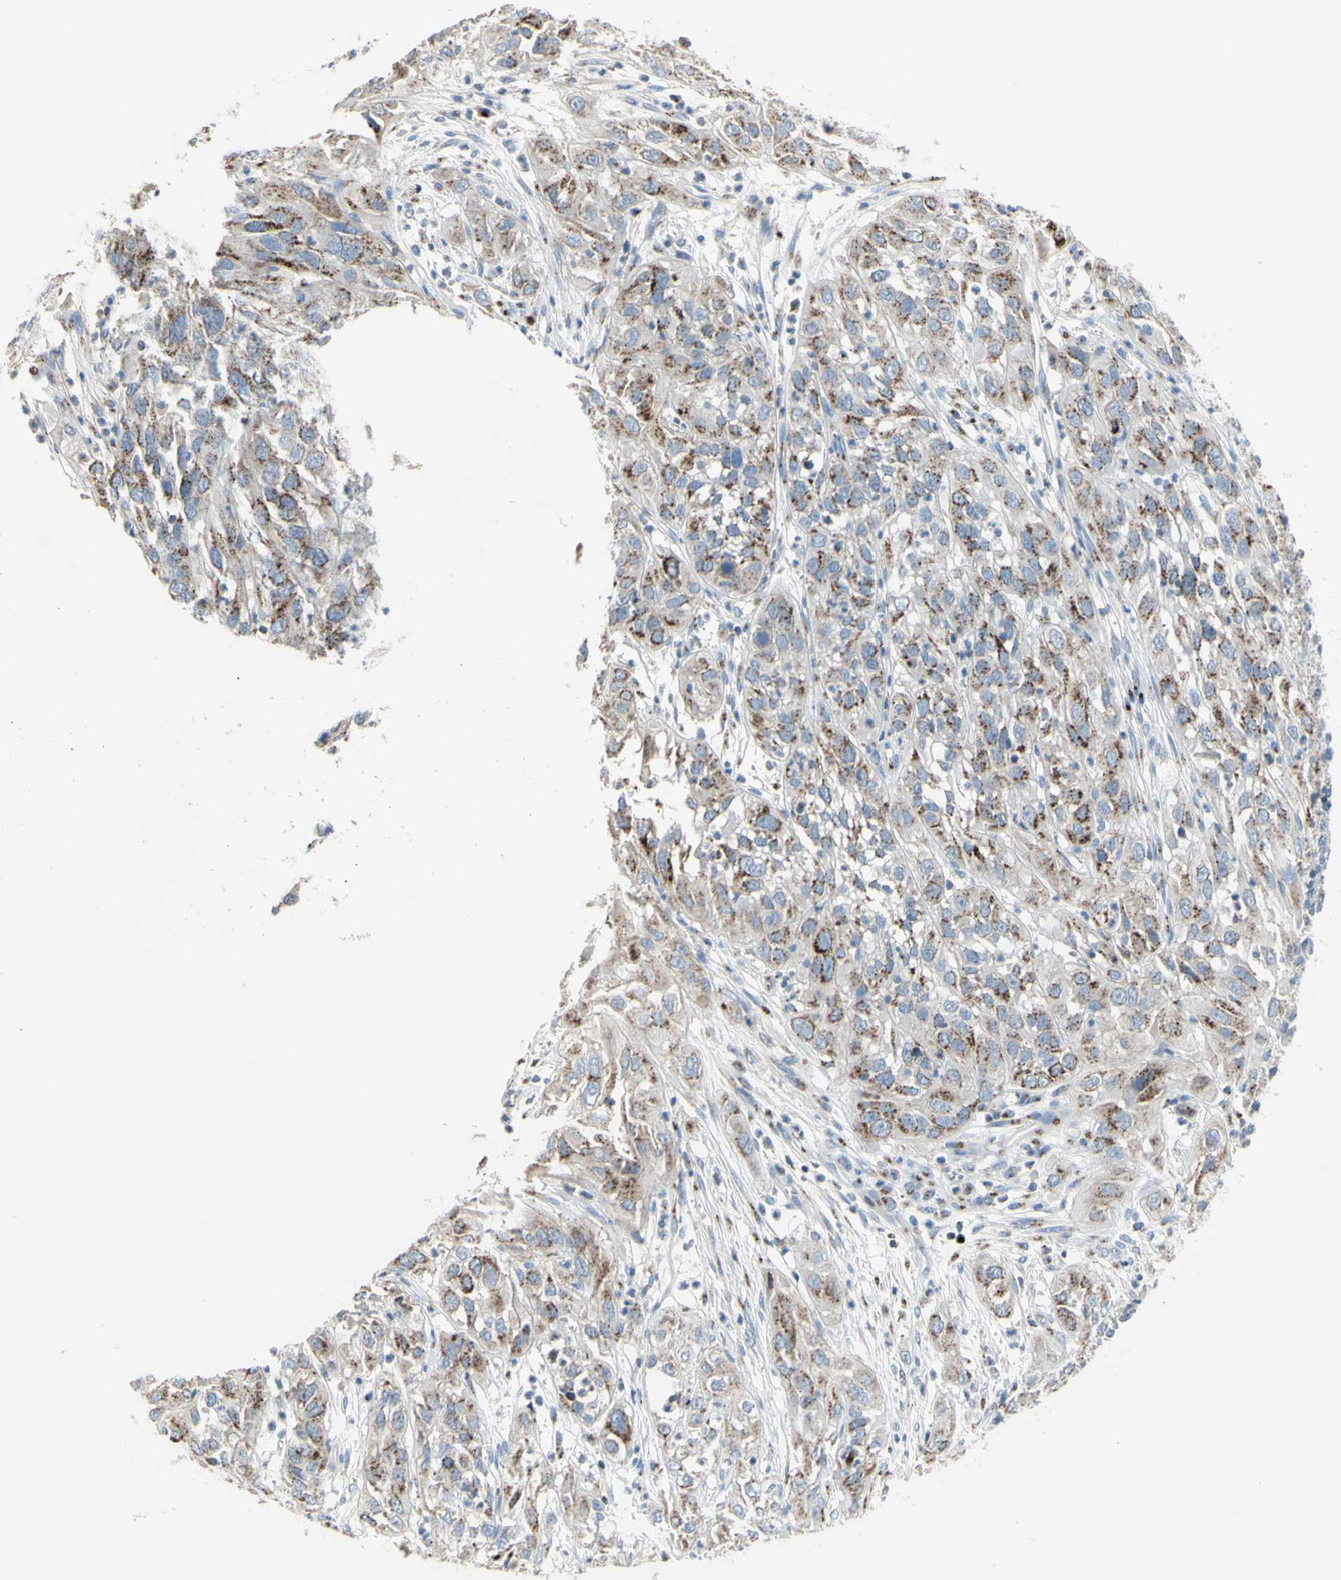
{"staining": {"intensity": "moderate", "quantity": ">75%", "location": "cytoplasmic/membranous"}, "tissue": "cervical cancer", "cell_type": "Tumor cells", "image_type": "cancer", "snomed": [{"axis": "morphology", "description": "Squamous cell carcinoma, NOS"}, {"axis": "topography", "description": "Cervix"}], "caption": "High-power microscopy captured an immunohistochemistry histopathology image of cervical squamous cell carcinoma, revealing moderate cytoplasmic/membranous expression in approximately >75% of tumor cells.", "gene": "B4GALT3", "patient": {"sex": "female", "age": 32}}